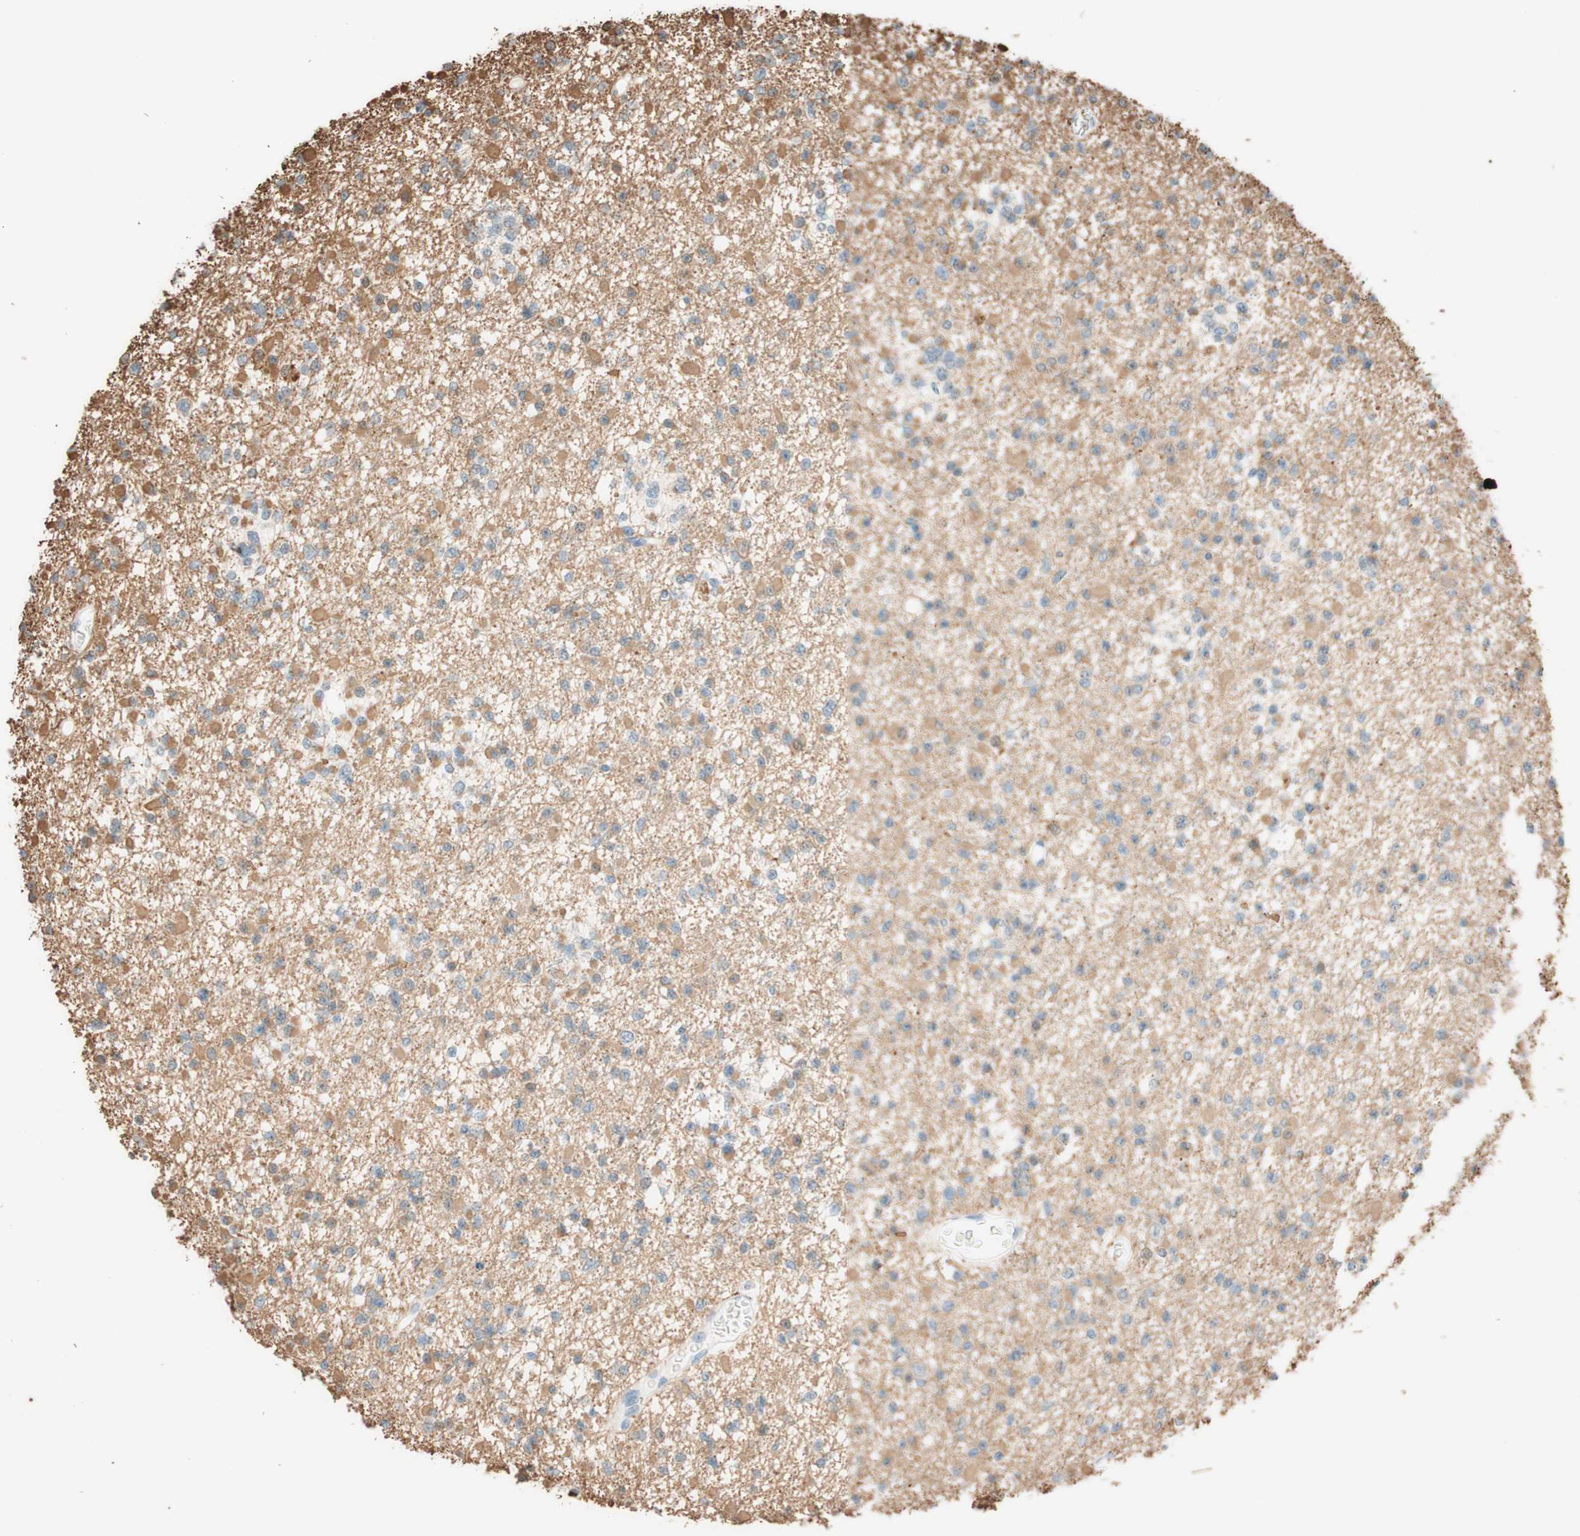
{"staining": {"intensity": "moderate", "quantity": ">75%", "location": "cytoplasmic/membranous"}, "tissue": "glioma", "cell_type": "Tumor cells", "image_type": "cancer", "snomed": [{"axis": "morphology", "description": "Glioma, malignant, Low grade"}, {"axis": "topography", "description": "Brain"}], "caption": "There is medium levels of moderate cytoplasmic/membranous expression in tumor cells of glioma, as demonstrated by immunohistochemical staining (brown color).", "gene": "CCNC", "patient": {"sex": "female", "age": 22}}